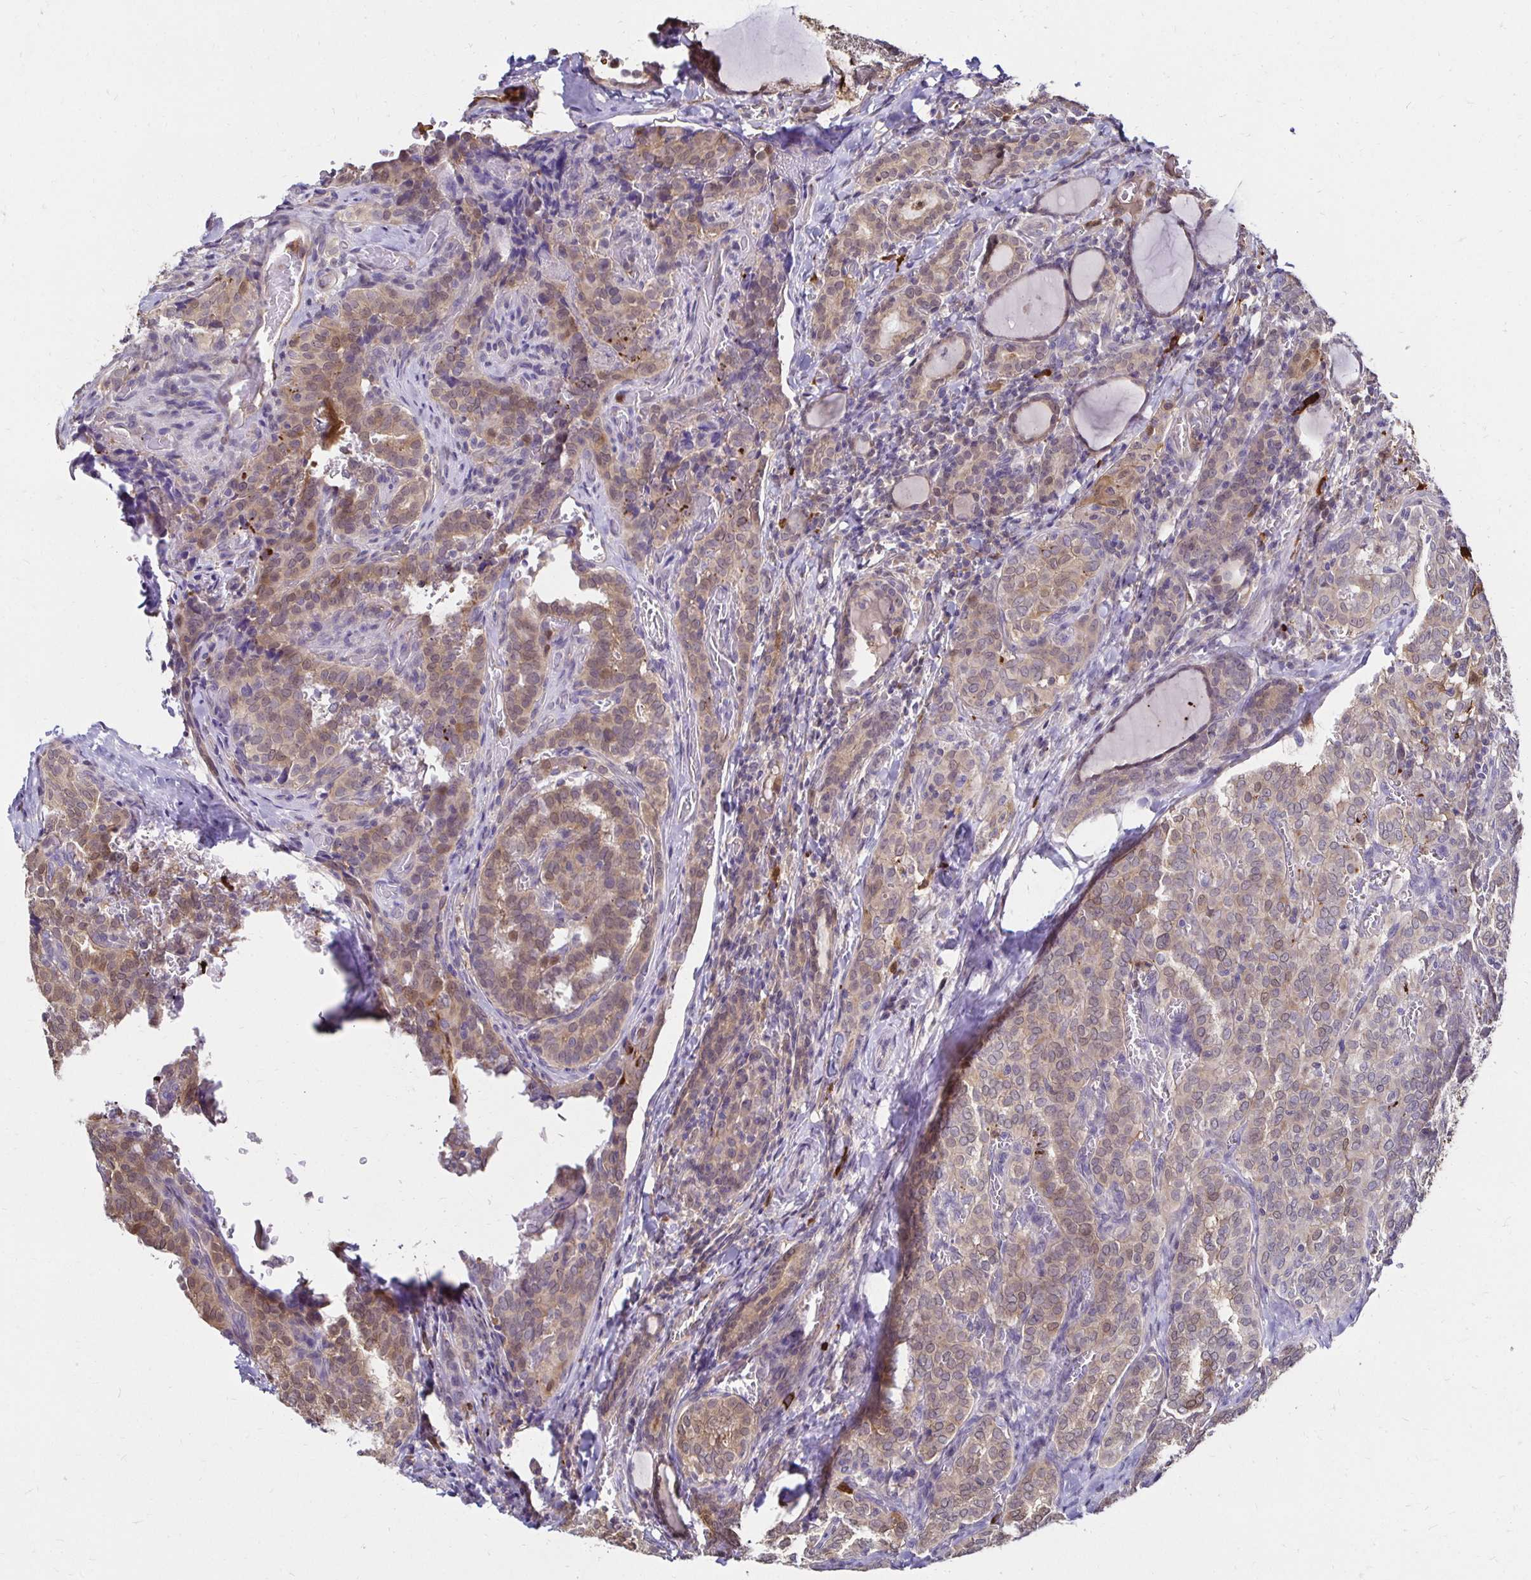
{"staining": {"intensity": "weak", "quantity": "<25%", "location": "cytoplasmic/membranous,nuclear"}, "tissue": "thyroid cancer", "cell_type": "Tumor cells", "image_type": "cancer", "snomed": [{"axis": "morphology", "description": "Papillary adenocarcinoma, NOS"}, {"axis": "topography", "description": "Thyroid gland"}], "caption": "Immunohistochemistry of human thyroid cancer (papillary adenocarcinoma) reveals no positivity in tumor cells.", "gene": "TXN", "patient": {"sex": "female", "age": 30}}